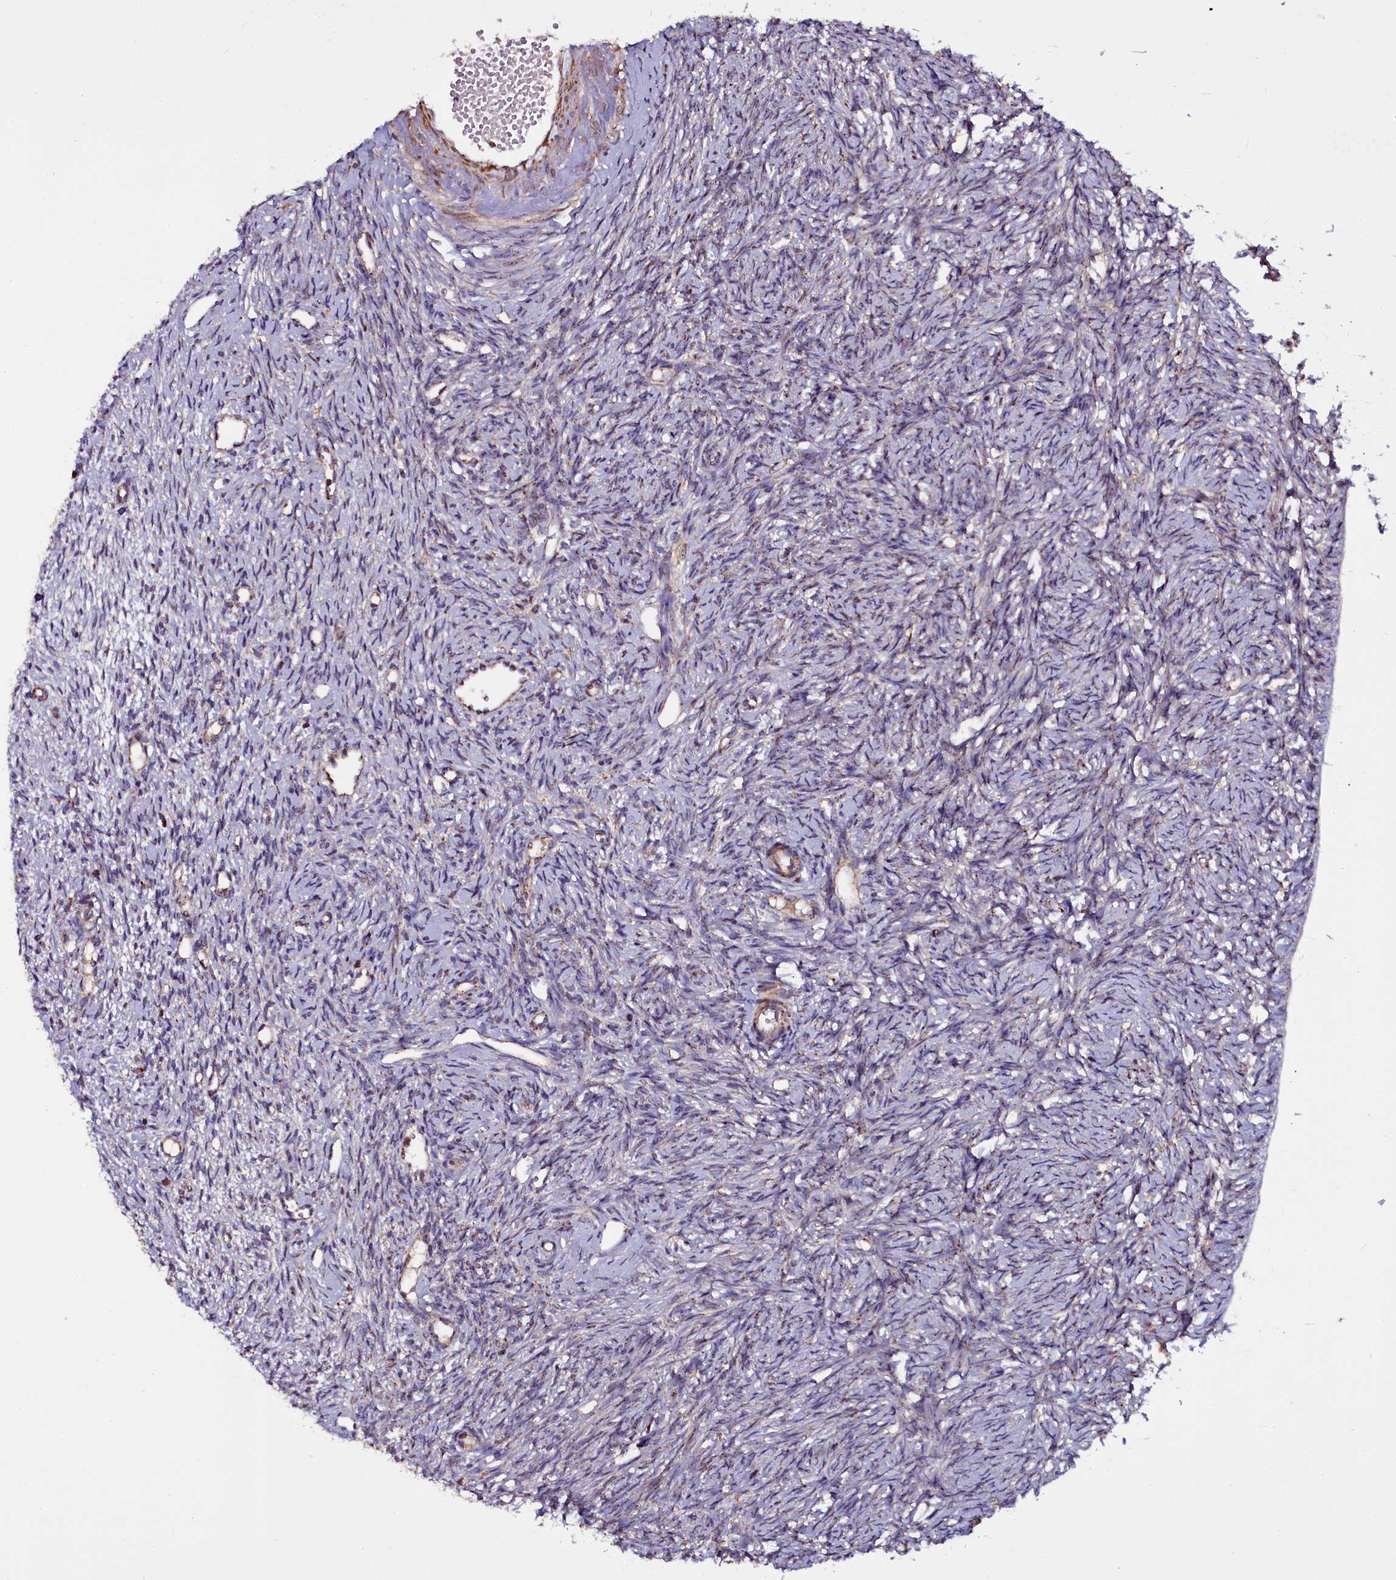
{"staining": {"intensity": "negative", "quantity": "none", "location": "none"}, "tissue": "ovary", "cell_type": "Ovarian stroma cells", "image_type": "normal", "snomed": [{"axis": "morphology", "description": "Normal tissue, NOS"}, {"axis": "topography", "description": "Ovary"}], "caption": "Benign ovary was stained to show a protein in brown. There is no significant positivity in ovarian stroma cells. Brightfield microscopy of IHC stained with DAB (3,3'-diaminobenzidine) (brown) and hematoxylin (blue), captured at high magnification.", "gene": "NAA80", "patient": {"sex": "female", "age": 51}}